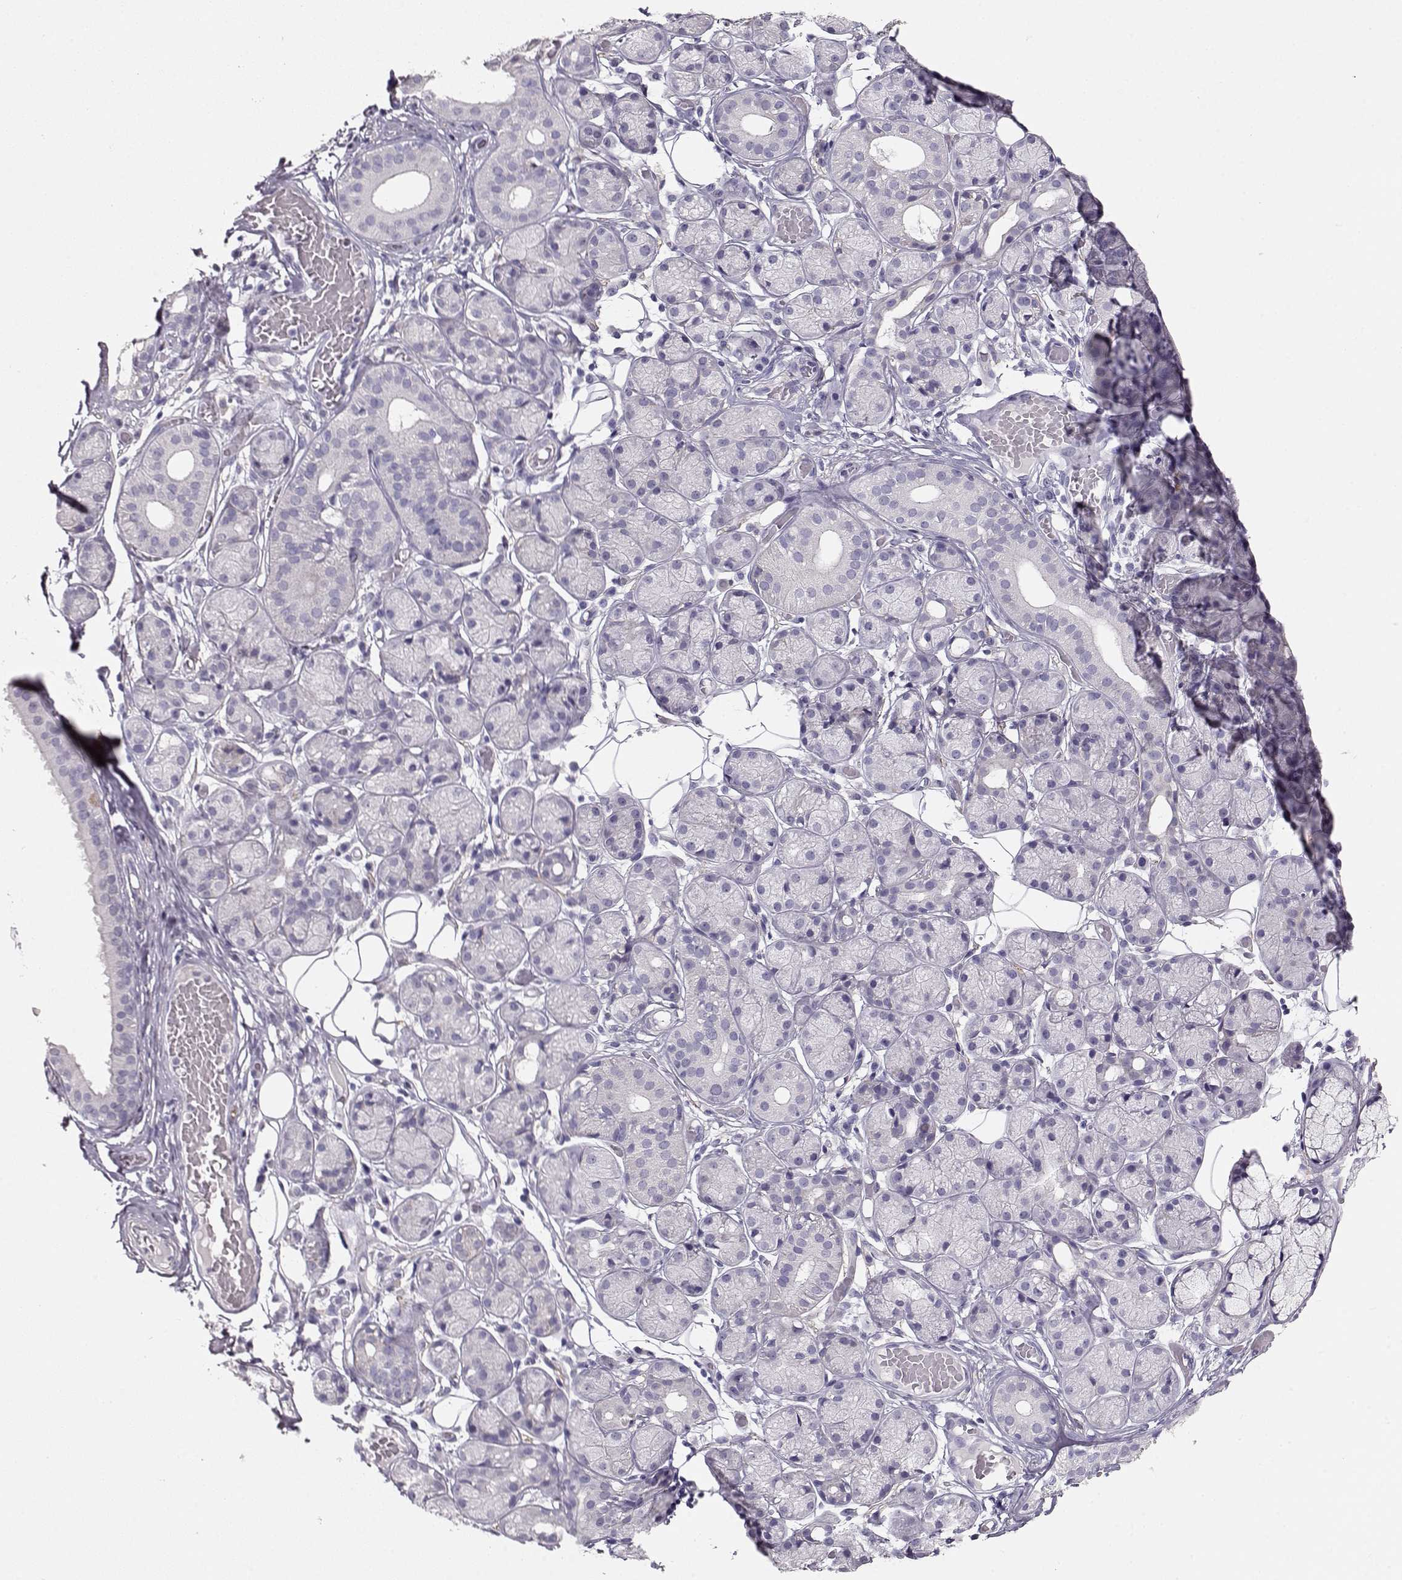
{"staining": {"intensity": "negative", "quantity": "none", "location": "none"}, "tissue": "salivary gland", "cell_type": "Glandular cells", "image_type": "normal", "snomed": [{"axis": "morphology", "description": "Normal tissue, NOS"}, {"axis": "topography", "description": "Salivary gland"}, {"axis": "topography", "description": "Peripheral nerve tissue"}], "caption": "An immunohistochemistry (IHC) micrograph of benign salivary gland is shown. There is no staining in glandular cells of salivary gland. (Brightfield microscopy of DAB immunohistochemistry (IHC) at high magnification).", "gene": "RBM44", "patient": {"sex": "male", "age": 71}}